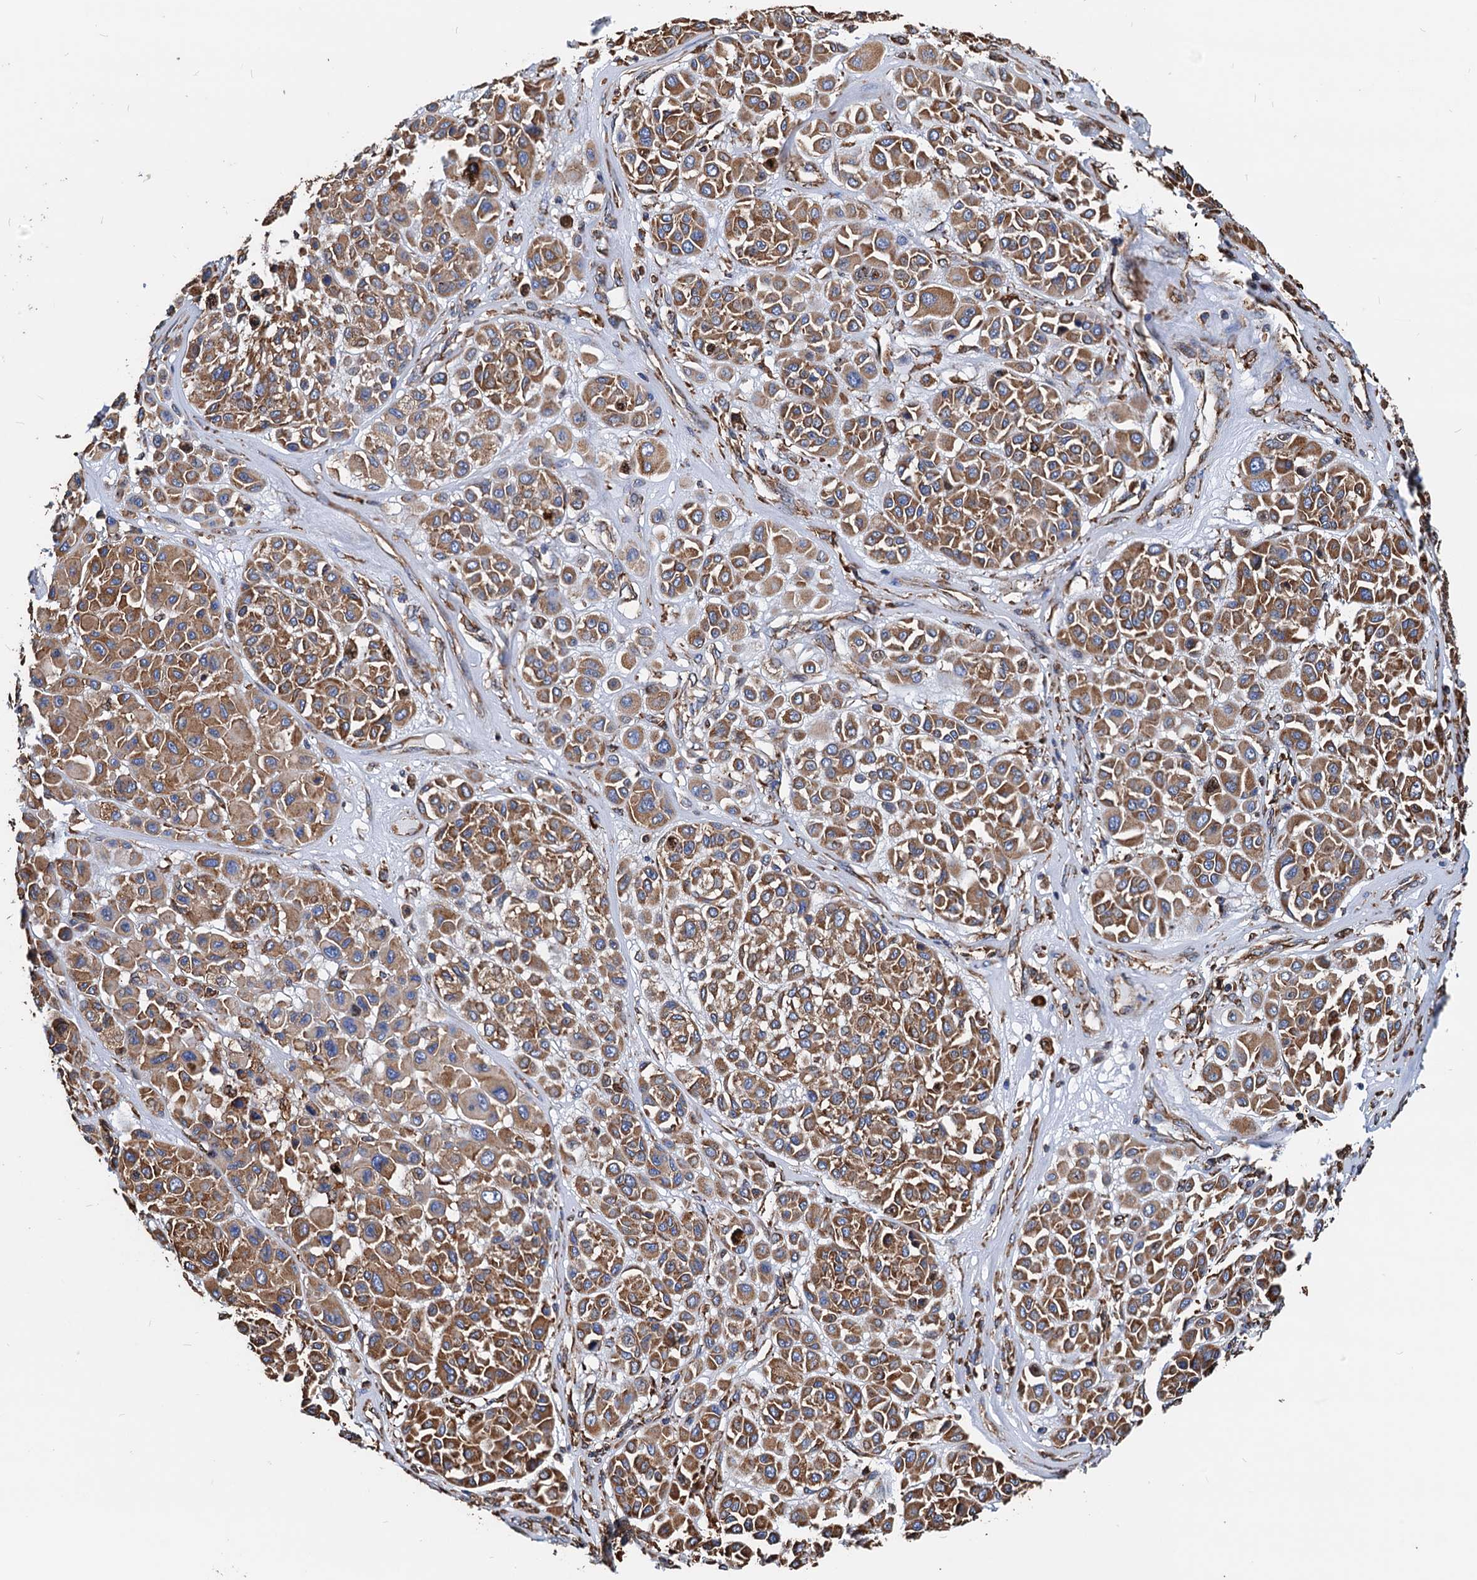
{"staining": {"intensity": "moderate", "quantity": ">75%", "location": "cytoplasmic/membranous"}, "tissue": "melanoma", "cell_type": "Tumor cells", "image_type": "cancer", "snomed": [{"axis": "morphology", "description": "Malignant melanoma, Metastatic site"}, {"axis": "topography", "description": "Soft tissue"}], "caption": "DAB immunohistochemical staining of malignant melanoma (metastatic site) exhibits moderate cytoplasmic/membranous protein staining in about >75% of tumor cells.", "gene": "HSPA5", "patient": {"sex": "male", "age": 41}}